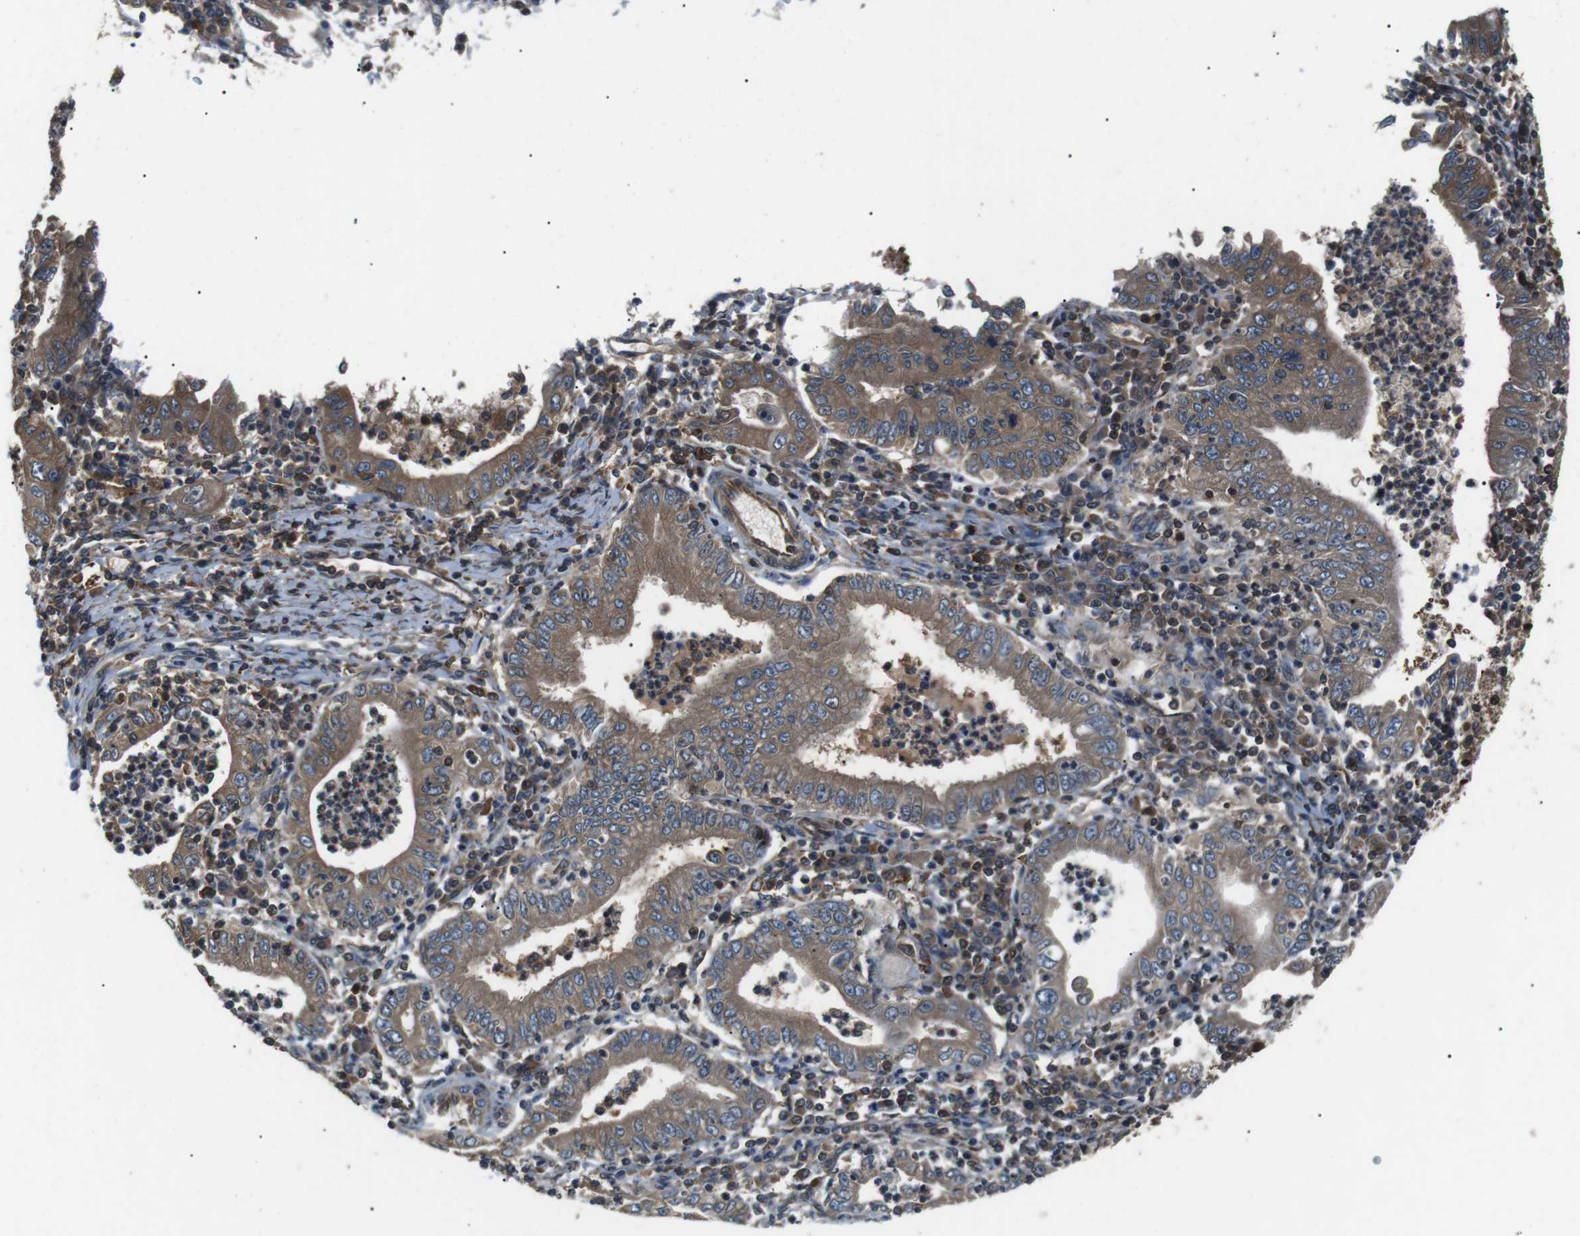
{"staining": {"intensity": "moderate", "quantity": ">75%", "location": "cytoplasmic/membranous"}, "tissue": "stomach cancer", "cell_type": "Tumor cells", "image_type": "cancer", "snomed": [{"axis": "morphology", "description": "Normal tissue, NOS"}, {"axis": "morphology", "description": "Adenocarcinoma, NOS"}, {"axis": "topography", "description": "Esophagus"}, {"axis": "topography", "description": "Stomach, upper"}, {"axis": "topography", "description": "Peripheral nerve tissue"}], "caption": "The immunohistochemical stain highlights moderate cytoplasmic/membranous expression in tumor cells of stomach cancer tissue.", "gene": "GPR161", "patient": {"sex": "male", "age": 62}}